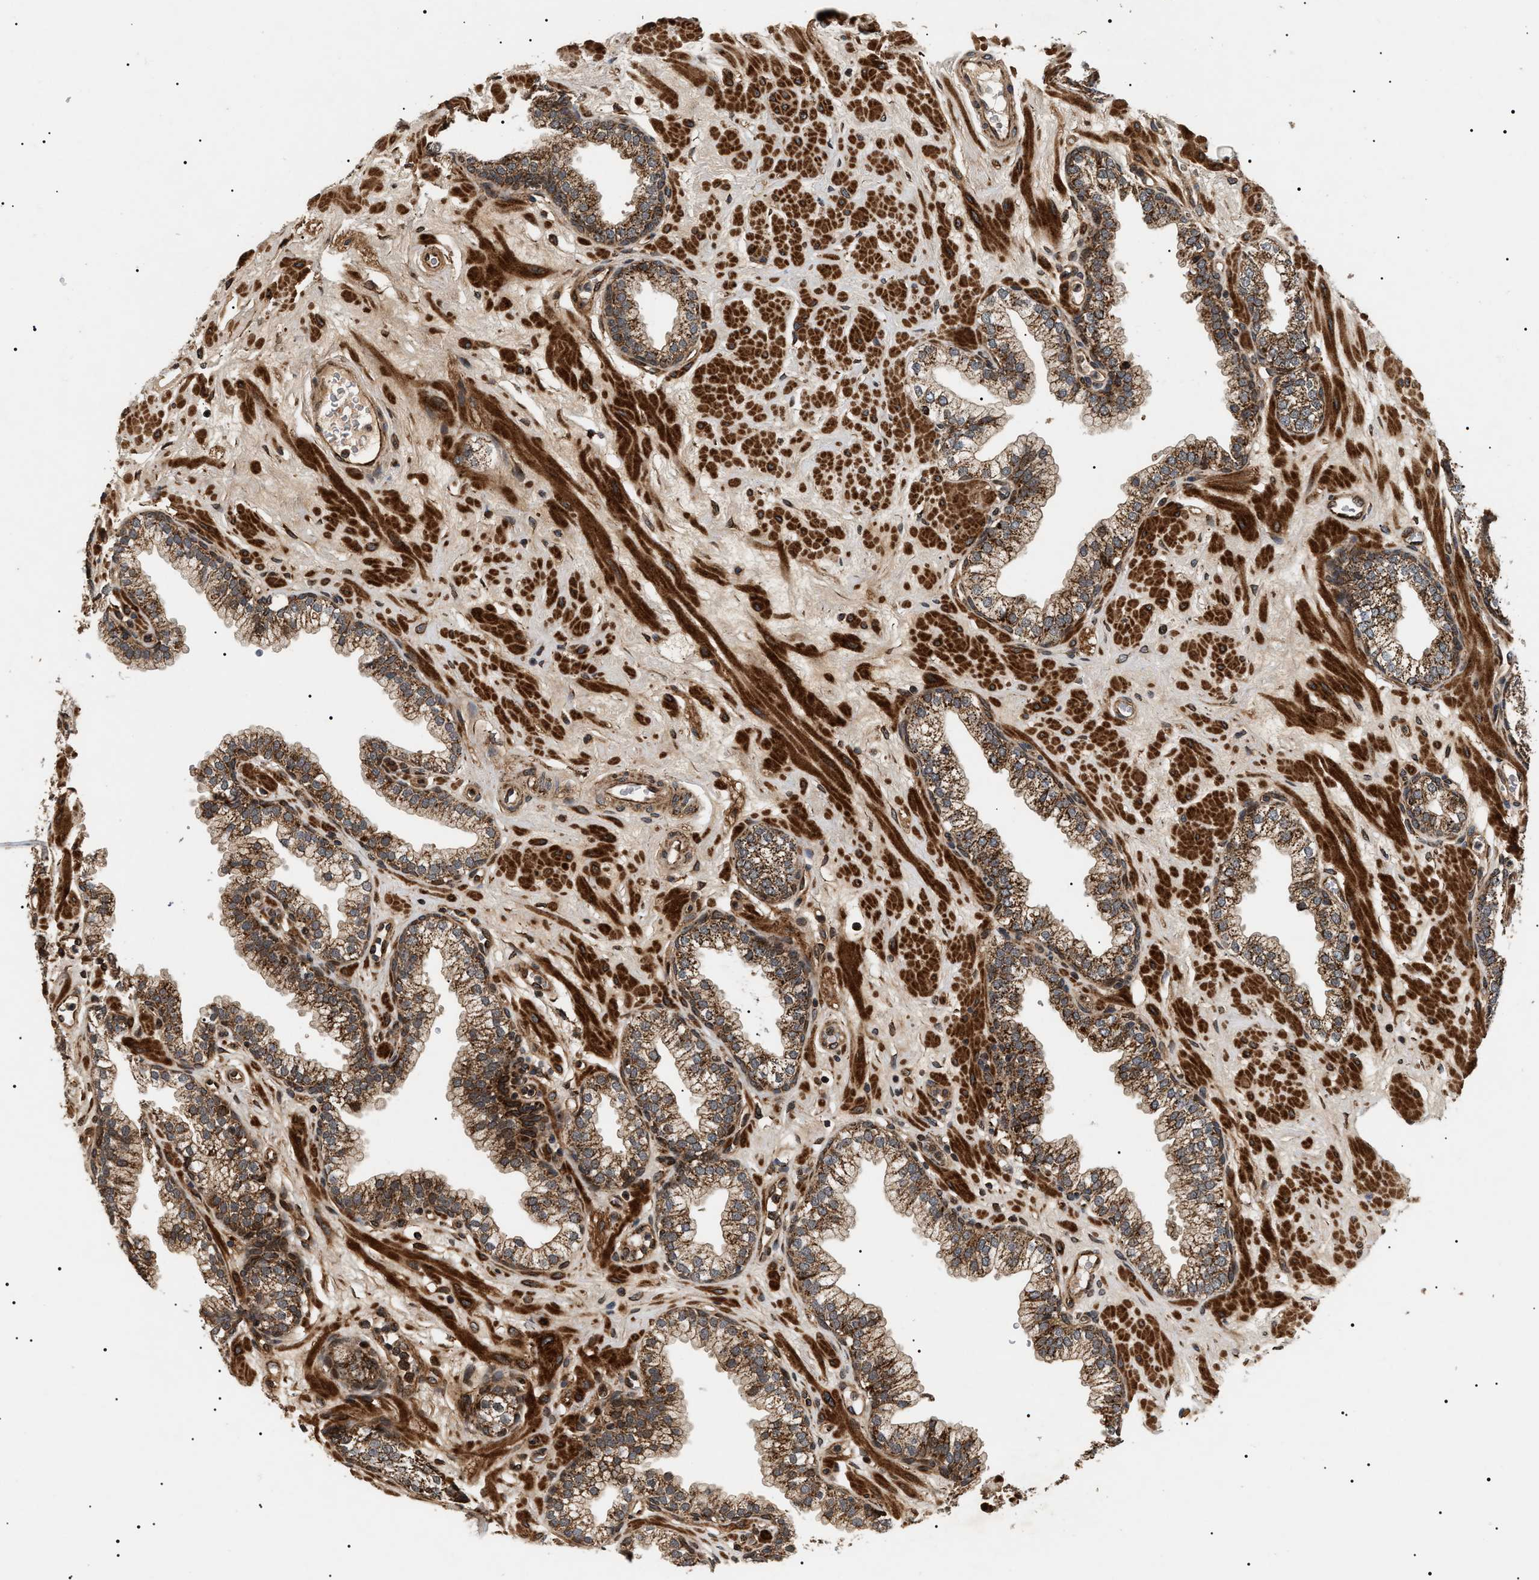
{"staining": {"intensity": "strong", "quantity": ">75%", "location": "cytoplasmic/membranous"}, "tissue": "prostate", "cell_type": "Glandular cells", "image_type": "normal", "snomed": [{"axis": "morphology", "description": "Normal tissue, NOS"}, {"axis": "morphology", "description": "Urothelial carcinoma, Low grade"}, {"axis": "topography", "description": "Urinary bladder"}, {"axis": "topography", "description": "Prostate"}], "caption": "High-magnification brightfield microscopy of benign prostate stained with DAB (3,3'-diaminobenzidine) (brown) and counterstained with hematoxylin (blue). glandular cells exhibit strong cytoplasmic/membranous staining is identified in about>75% of cells.", "gene": "ZBTB26", "patient": {"sex": "male", "age": 60}}